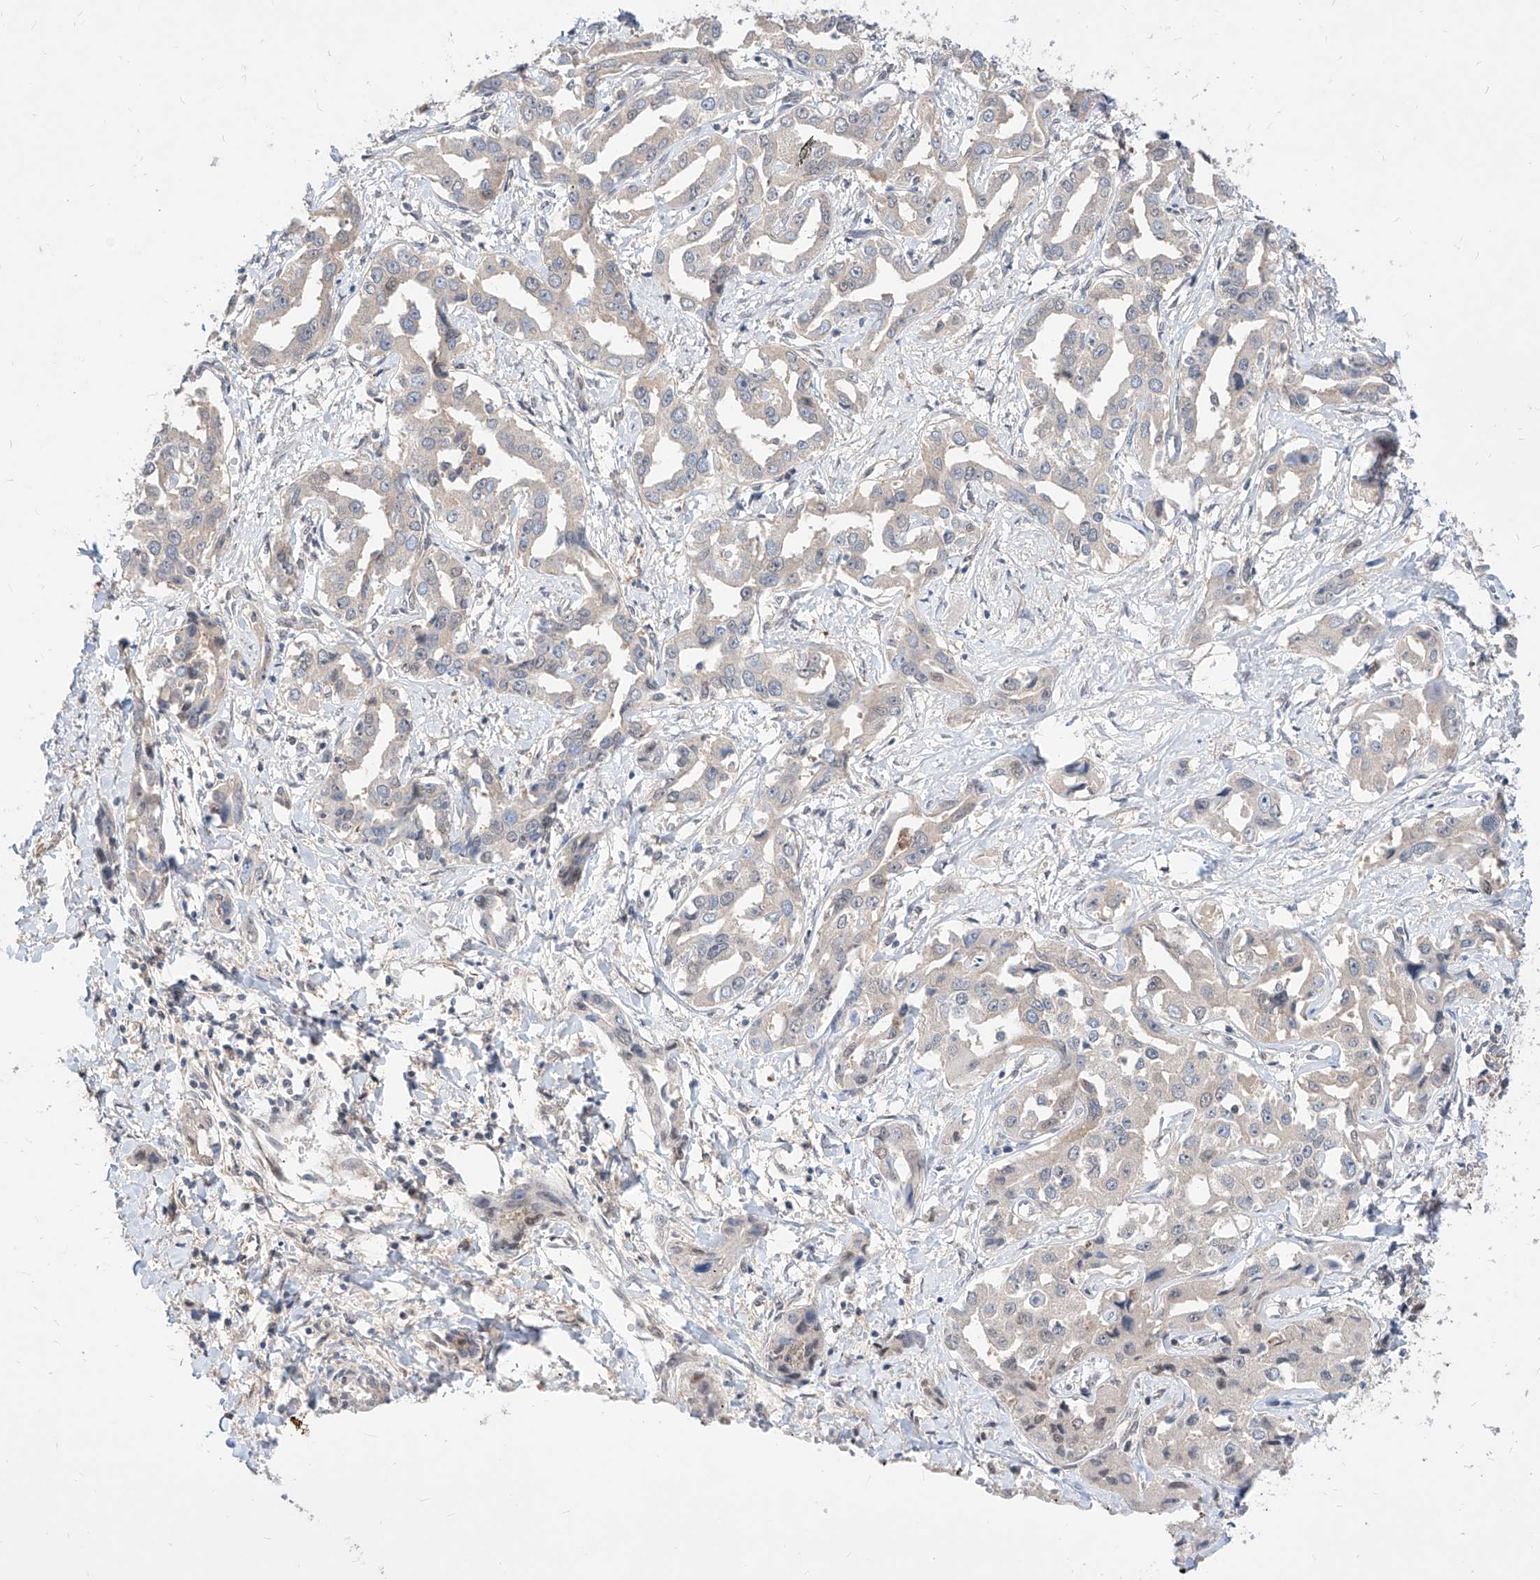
{"staining": {"intensity": "negative", "quantity": "none", "location": "none"}, "tissue": "liver cancer", "cell_type": "Tumor cells", "image_type": "cancer", "snomed": [{"axis": "morphology", "description": "Cholangiocarcinoma"}, {"axis": "topography", "description": "Liver"}], "caption": "An immunohistochemistry (IHC) image of cholangiocarcinoma (liver) is shown. There is no staining in tumor cells of cholangiocarcinoma (liver).", "gene": "TSNAX", "patient": {"sex": "male", "age": 59}}